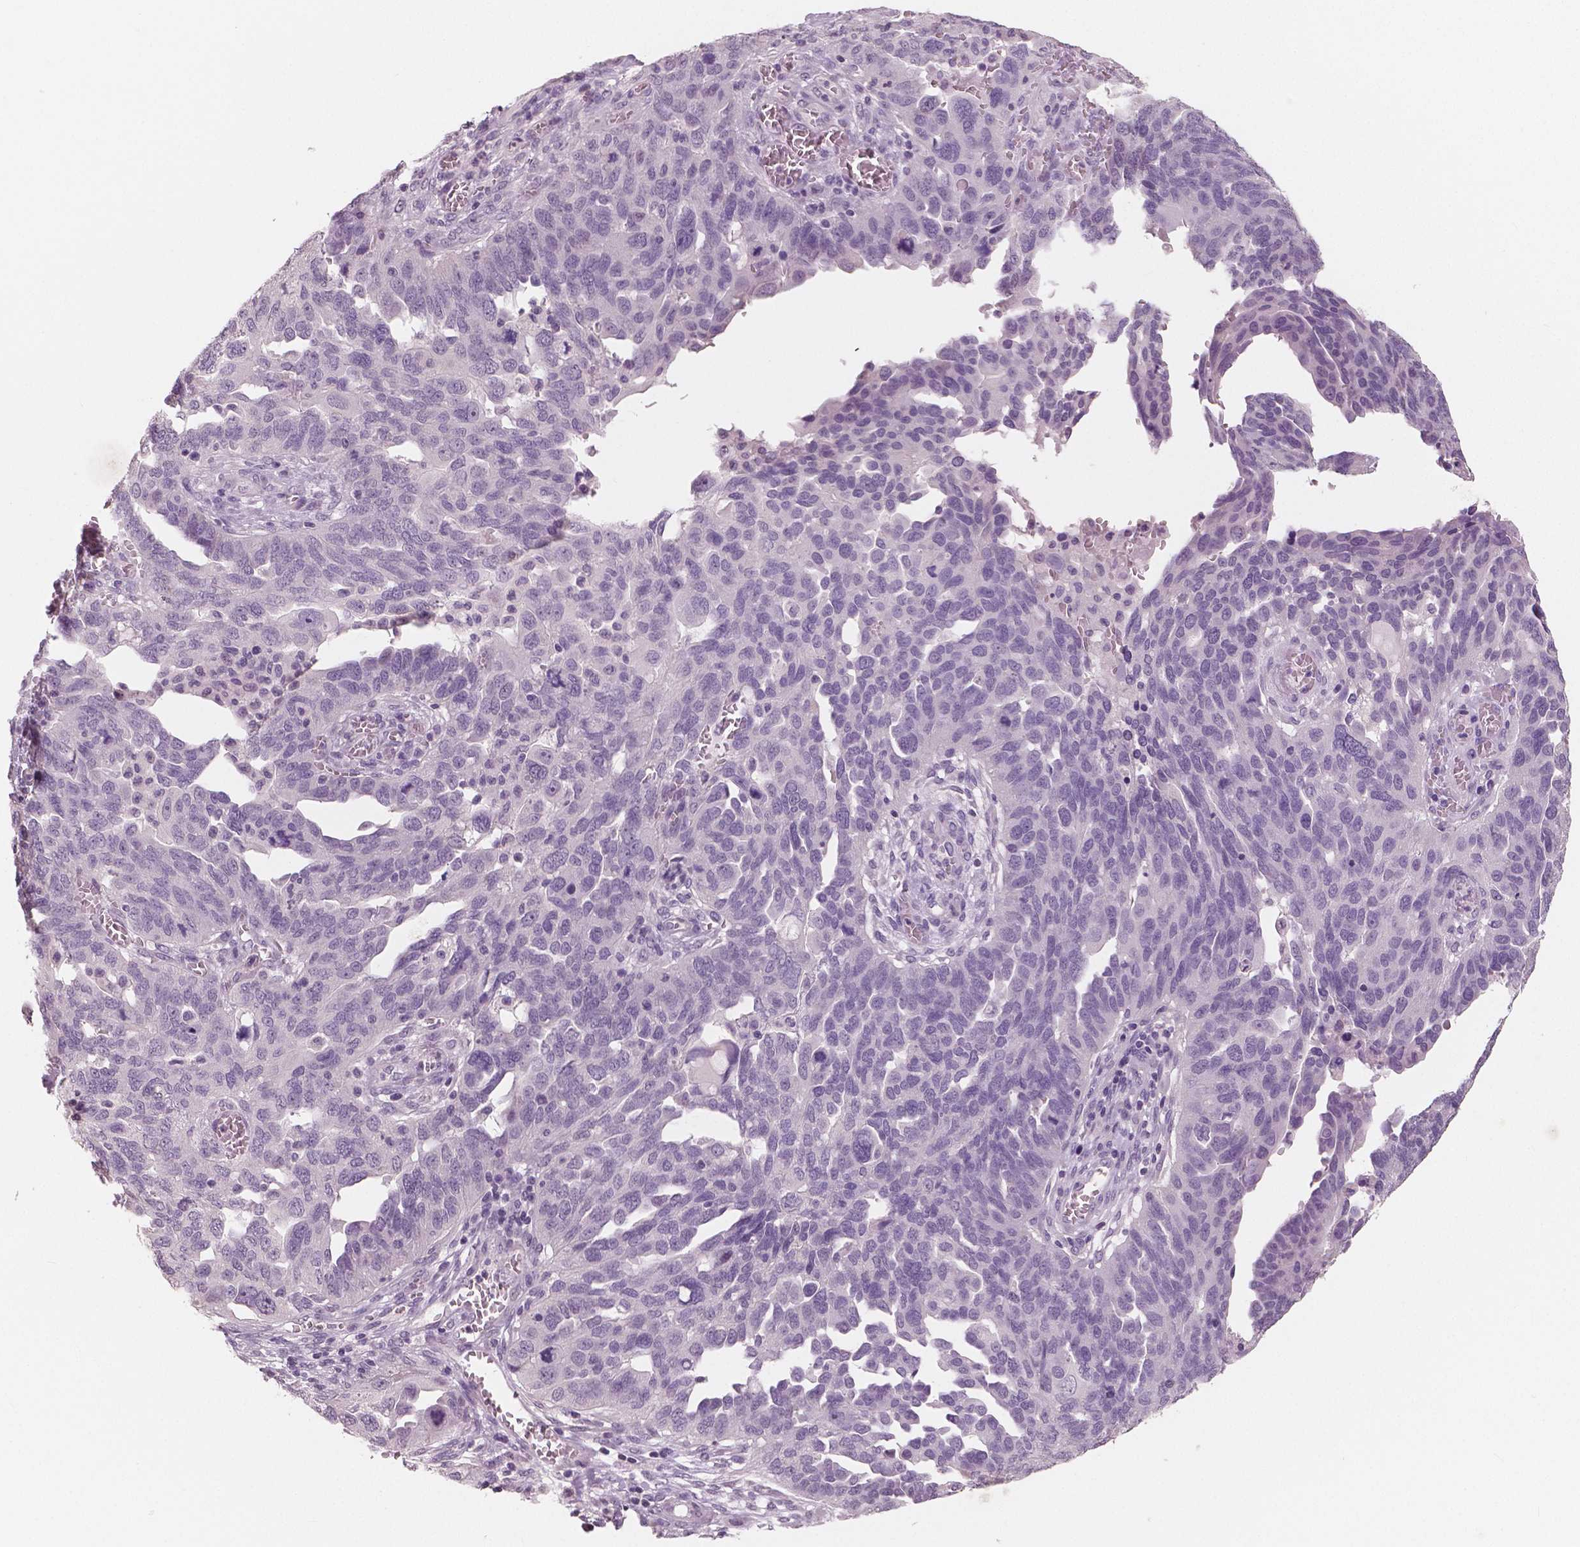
{"staining": {"intensity": "negative", "quantity": "none", "location": "none"}, "tissue": "ovarian cancer", "cell_type": "Tumor cells", "image_type": "cancer", "snomed": [{"axis": "morphology", "description": "Carcinoma, endometroid"}, {"axis": "topography", "description": "Soft tissue"}, {"axis": "topography", "description": "Ovary"}], "caption": "Immunohistochemical staining of ovarian cancer (endometroid carcinoma) shows no significant expression in tumor cells.", "gene": "NECAB1", "patient": {"sex": "female", "age": 52}}